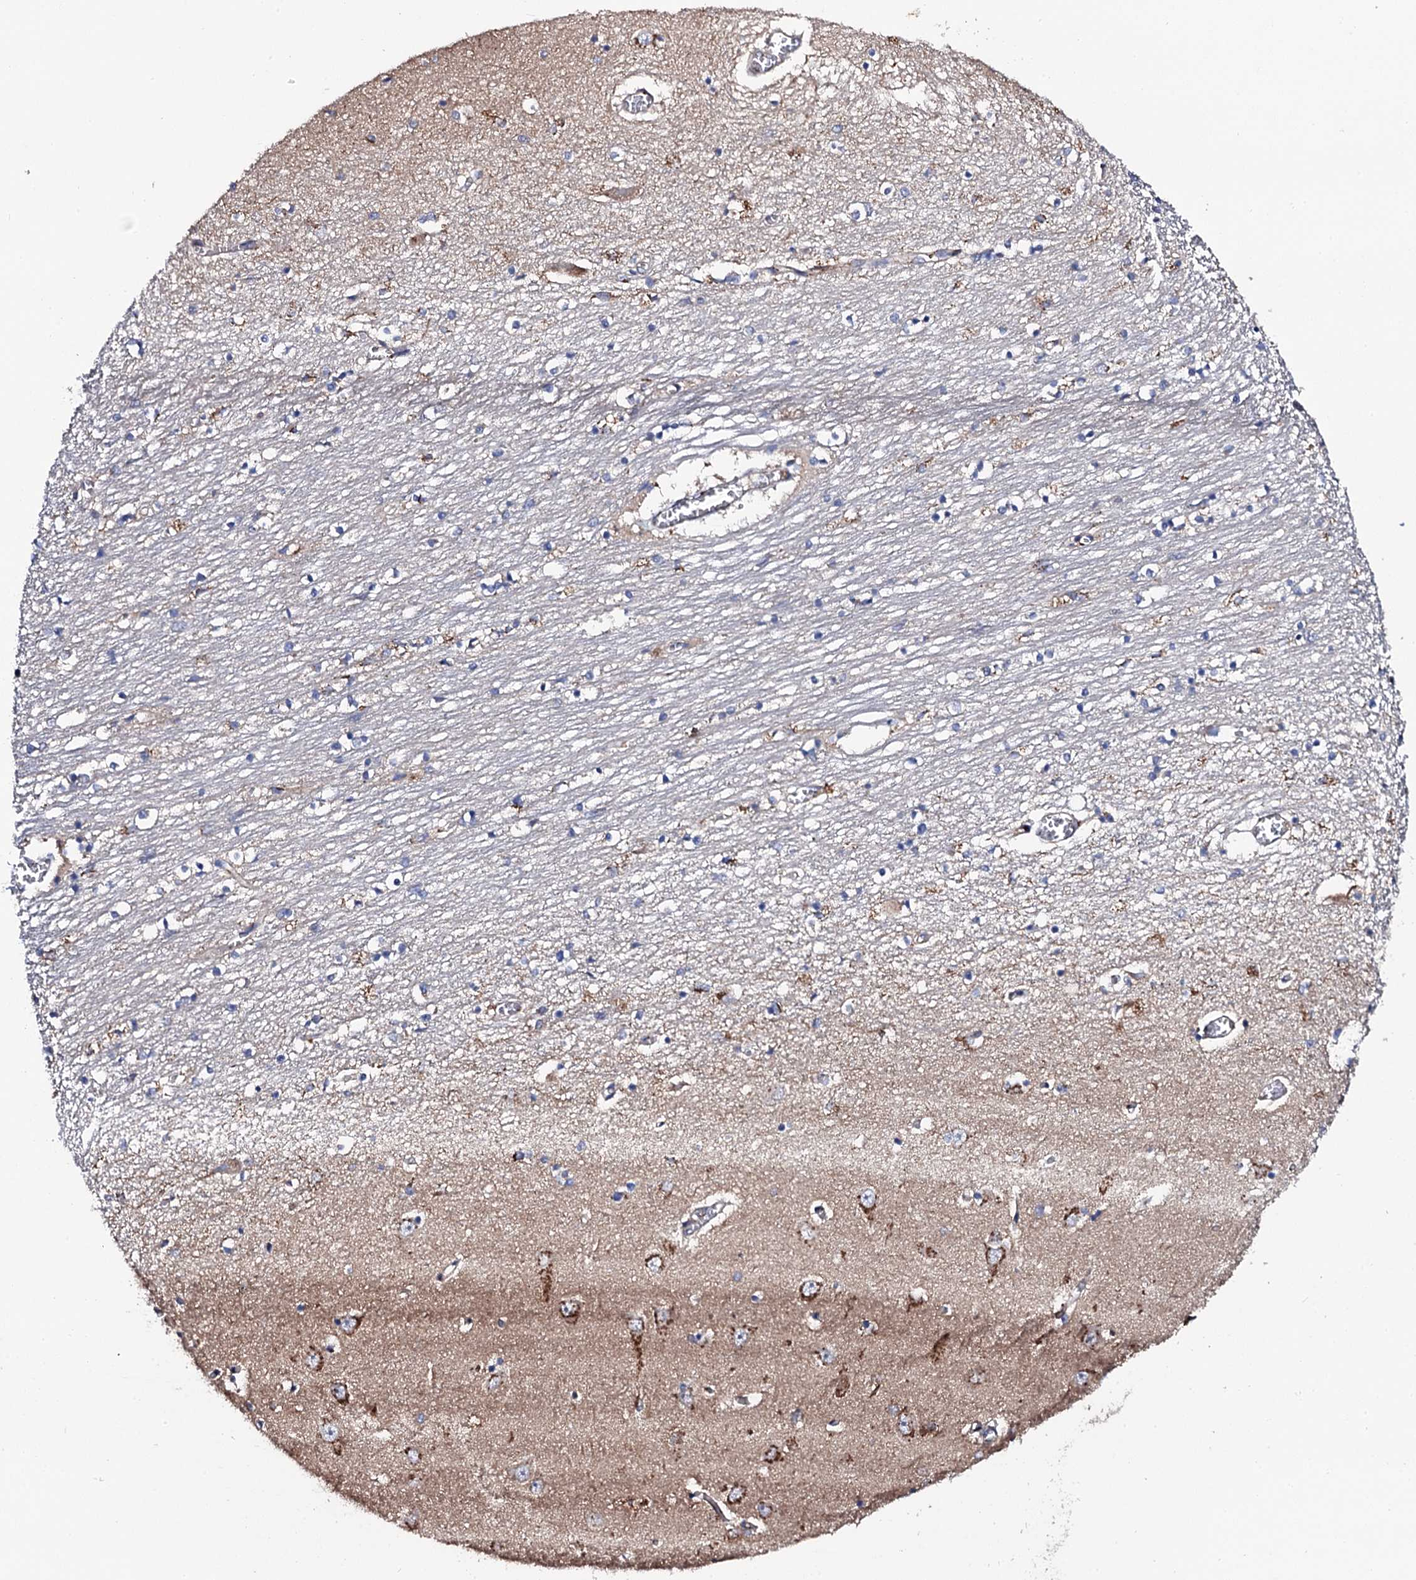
{"staining": {"intensity": "moderate", "quantity": "<25%", "location": "cytoplasmic/membranous"}, "tissue": "hippocampus", "cell_type": "Glial cells", "image_type": "normal", "snomed": [{"axis": "morphology", "description": "Normal tissue, NOS"}, {"axis": "topography", "description": "Hippocampus"}], "caption": "Immunohistochemical staining of normal human hippocampus demonstrates moderate cytoplasmic/membranous protein expression in about <25% of glial cells. (Stains: DAB in brown, nuclei in blue, Microscopy: brightfield microscopy at high magnification).", "gene": "PLET1", "patient": {"sex": "male", "age": 70}}